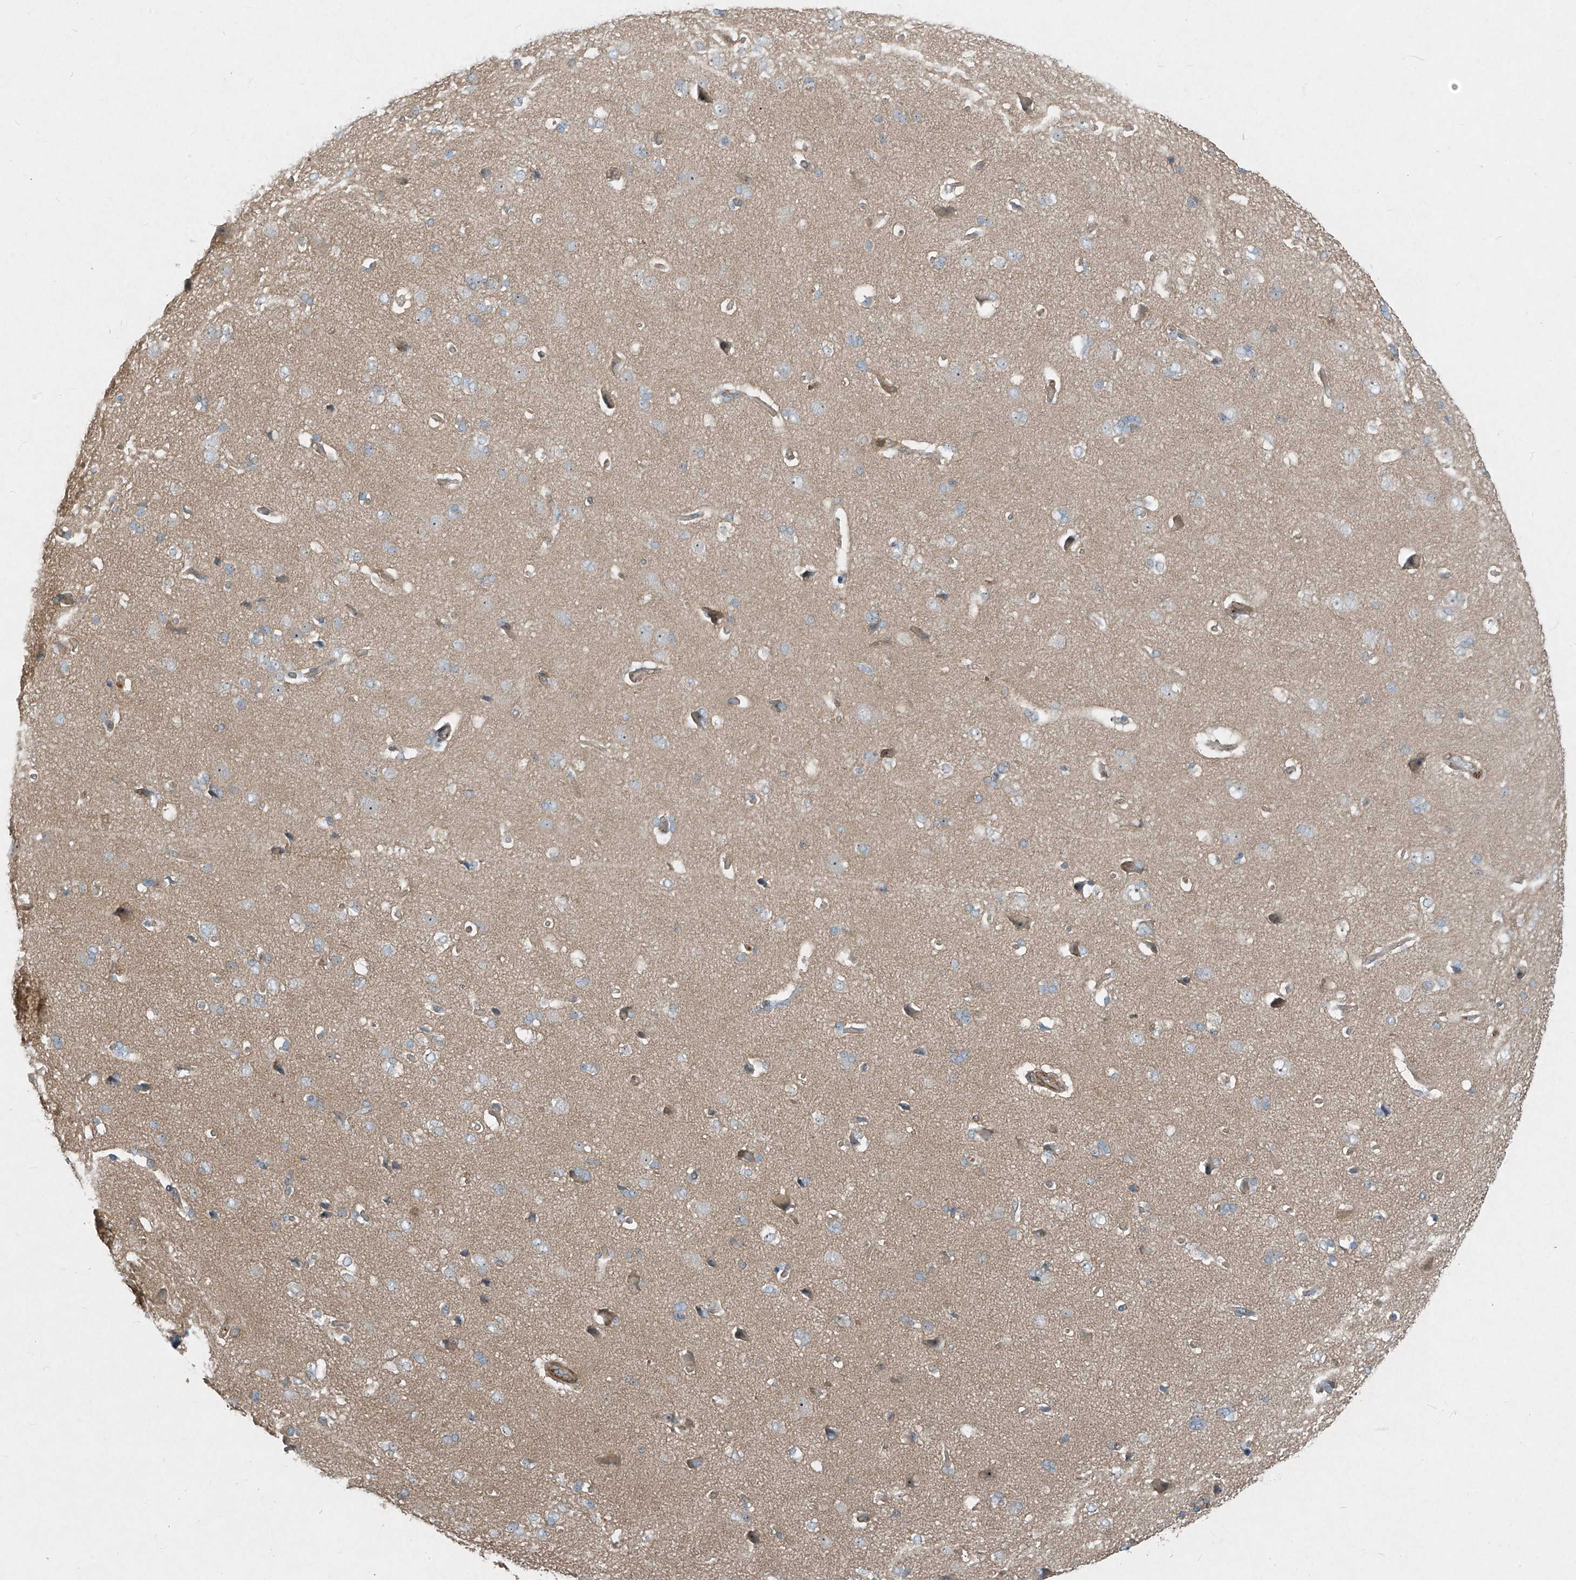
{"staining": {"intensity": "weak", "quantity": "25%-75%", "location": "cytoplasmic/membranous"}, "tissue": "cerebral cortex", "cell_type": "Endothelial cells", "image_type": "normal", "snomed": [{"axis": "morphology", "description": "Normal tissue, NOS"}, {"axis": "topography", "description": "Cerebral cortex"}], "caption": "The immunohistochemical stain shows weak cytoplasmic/membranous positivity in endothelial cells of normal cerebral cortex. The protein of interest is shown in brown color, while the nuclei are stained blue.", "gene": "PPCS", "patient": {"sex": "male", "age": 62}}